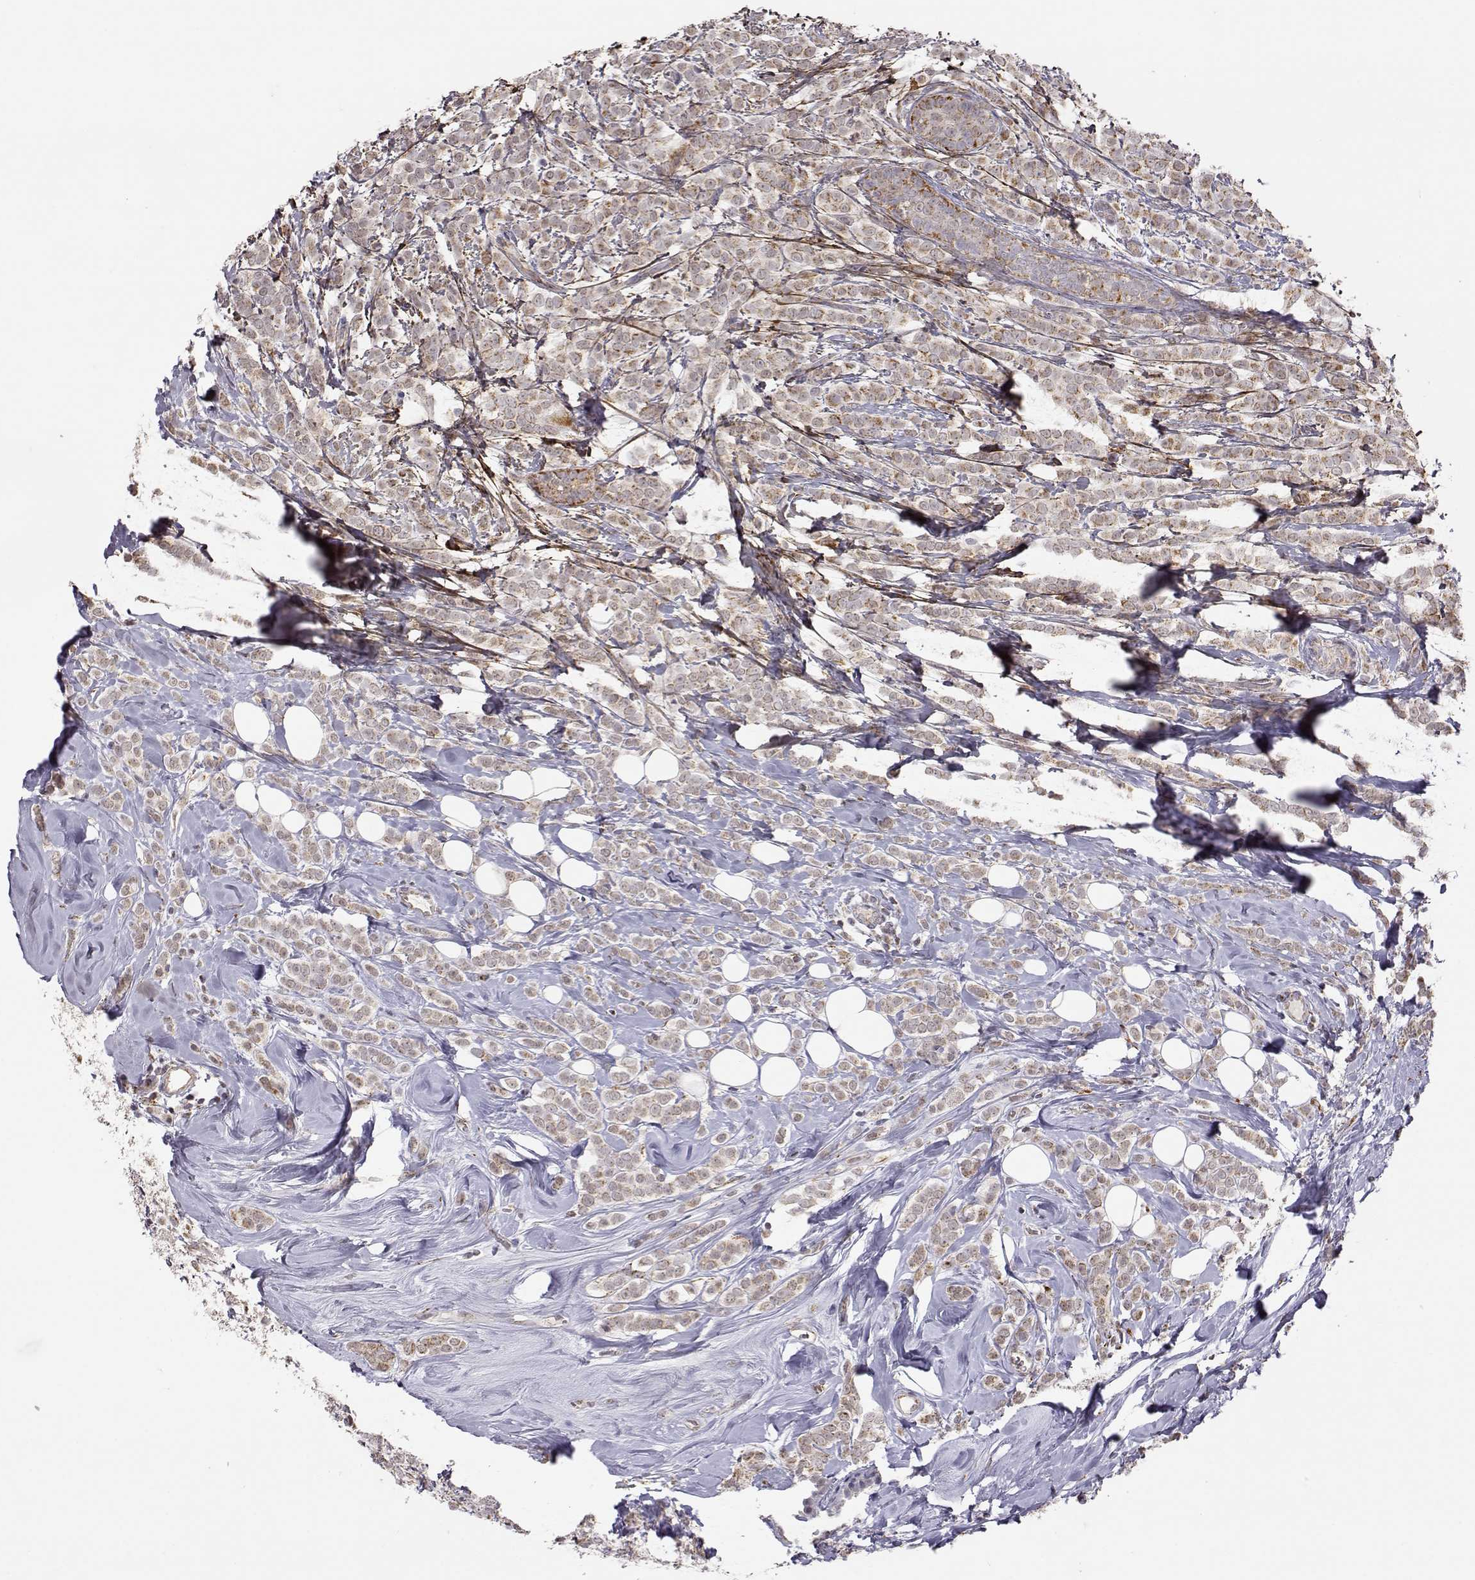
{"staining": {"intensity": "moderate", "quantity": "25%-75%", "location": "cytoplasmic/membranous"}, "tissue": "breast cancer", "cell_type": "Tumor cells", "image_type": "cancer", "snomed": [{"axis": "morphology", "description": "Lobular carcinoma"}, {"axis": "topography", "description": "Breast"}], "caption": "An image showing moderate cytoplasmic/membranous expression in approximately 25%-75% of tumor cells in breast lobular carcinoma, as visualized by brown immunohistochemical staining.", "gene": "EXOG", "patient": {"sex": "female", "age": 49}}